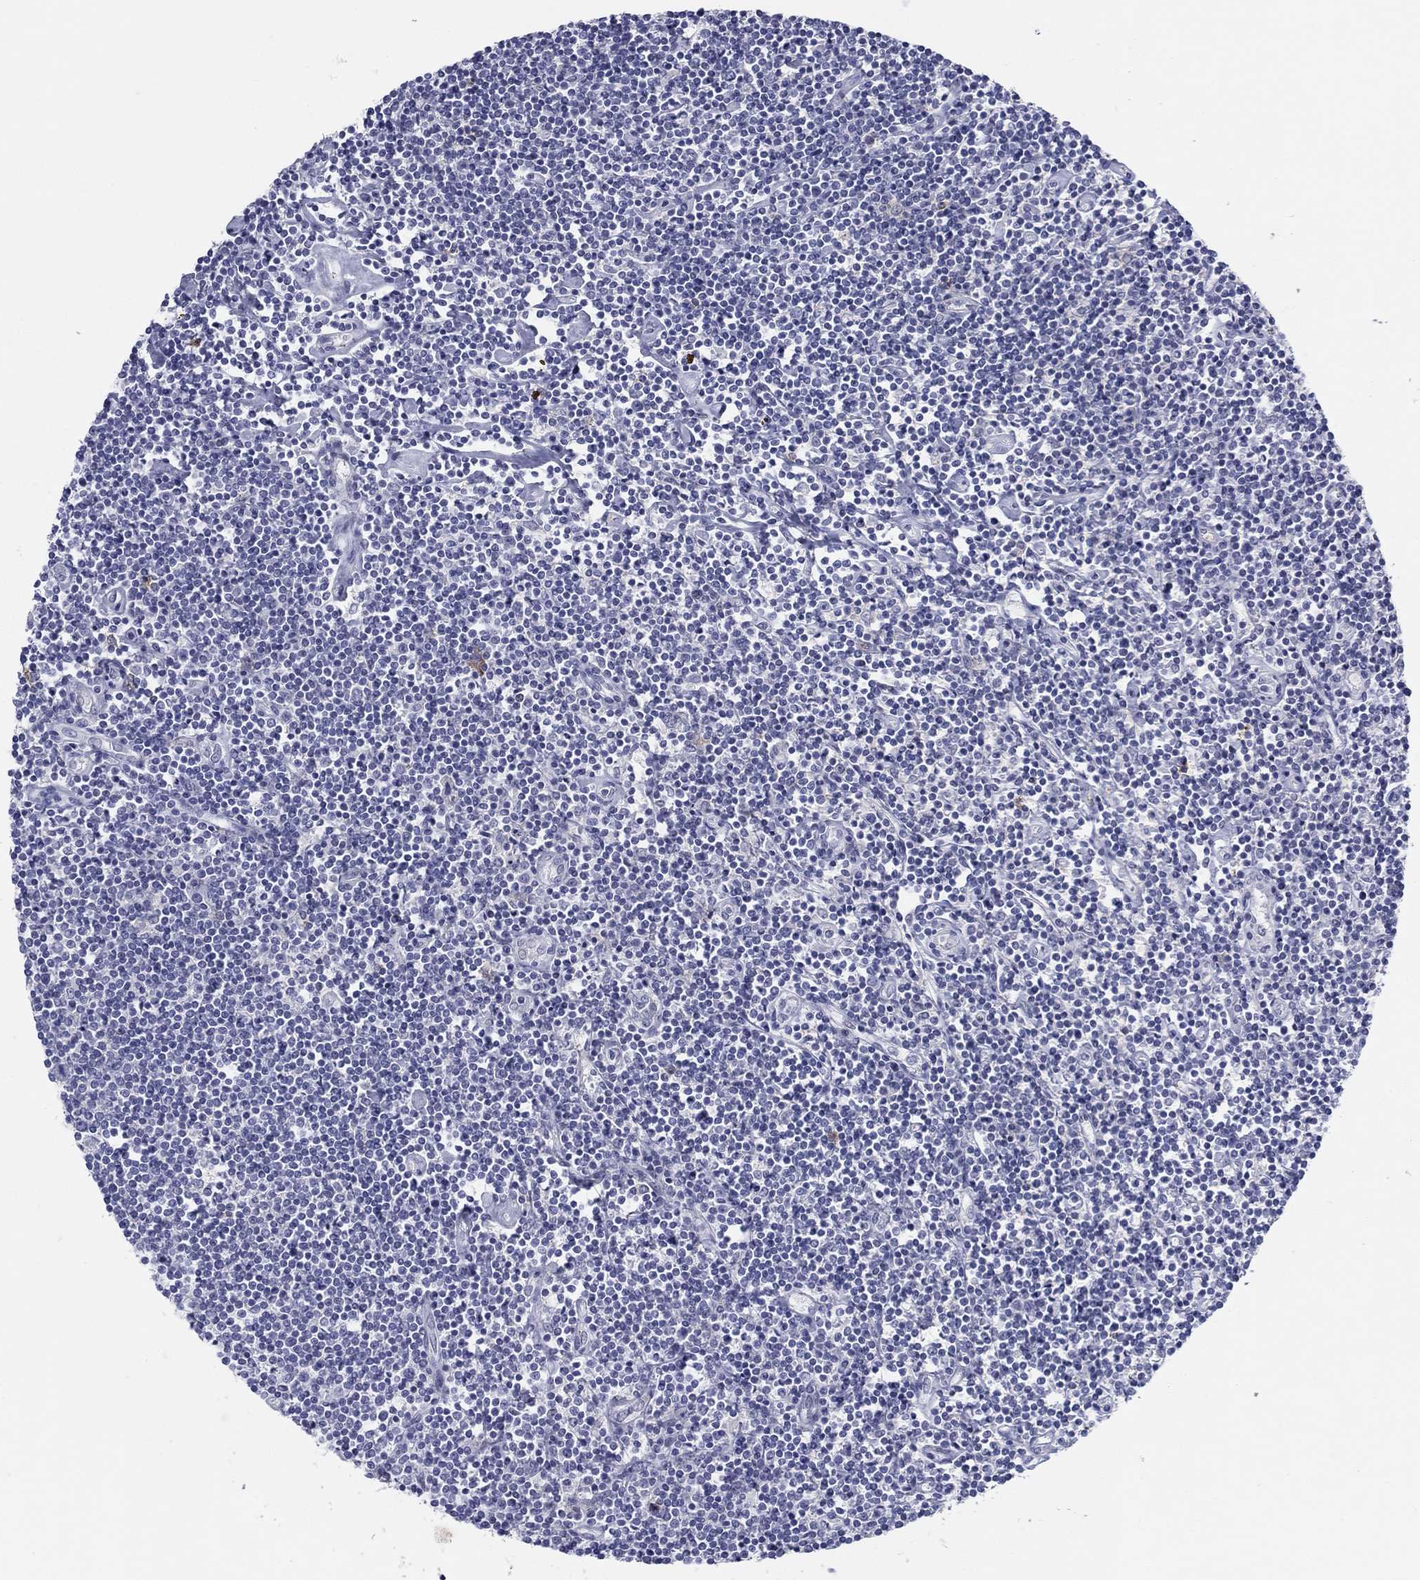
{"staining": {"intensity": "negative", "quantity": "none", "location": "none"}, "tissue": "lymphoma", "cell_type": "Tumor cells", "image_type": "cancer", "snomed": [{"axis": "morphology", "description": "Hodgkin's disease, NOS"}, {"axis": "topography", "description": "Lymph node"}], "caption": "A histopathology image of lymphoma stained for a protein displays no brown staining in tumor cells.", "gene": "ITGAE", "patient": {"sex": "male", "age": 40}}